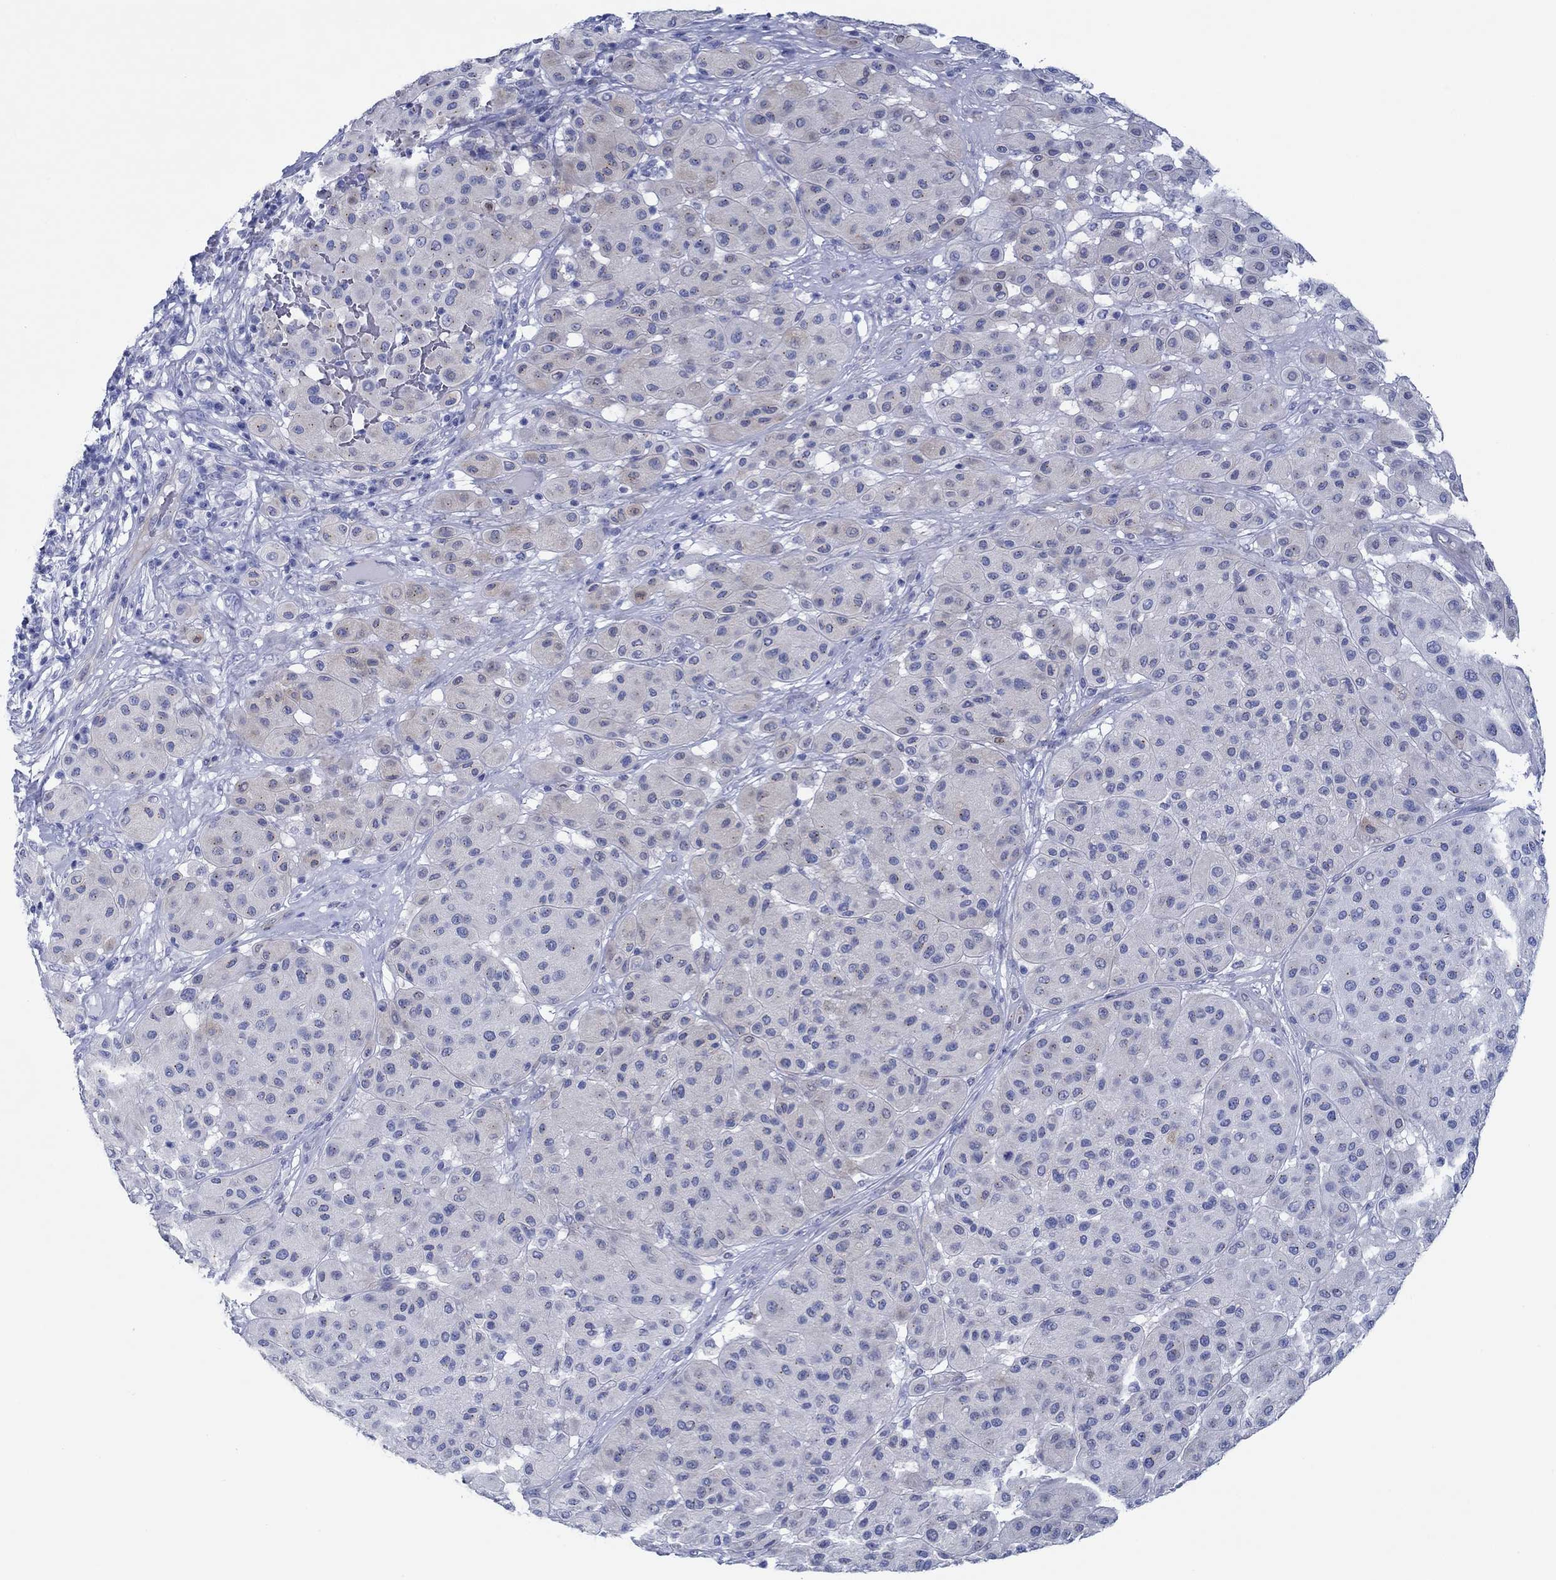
{"staining": {"intensity": "weak", "quantity": "<25%", "location": "cytoplasmic/membranous"}, "tissue": "melanoma", "cell_type": "Tumor cells", "image_type": "cancer", "snomed": [{"axis": "morphology", "description": "Malignant melanoma, Metastatic site"}, {"axis": "topography", "description": "Smooth muscle"}], "caption": "Melanoma was stained to show a protein in brown. There is no significant staining in tumor cells. (DAB immunohistochemistry (IHC) with hematoxylin counter stain).", "gene": "IGFBP6", "patient": {"sex": "male", "age": 41}}